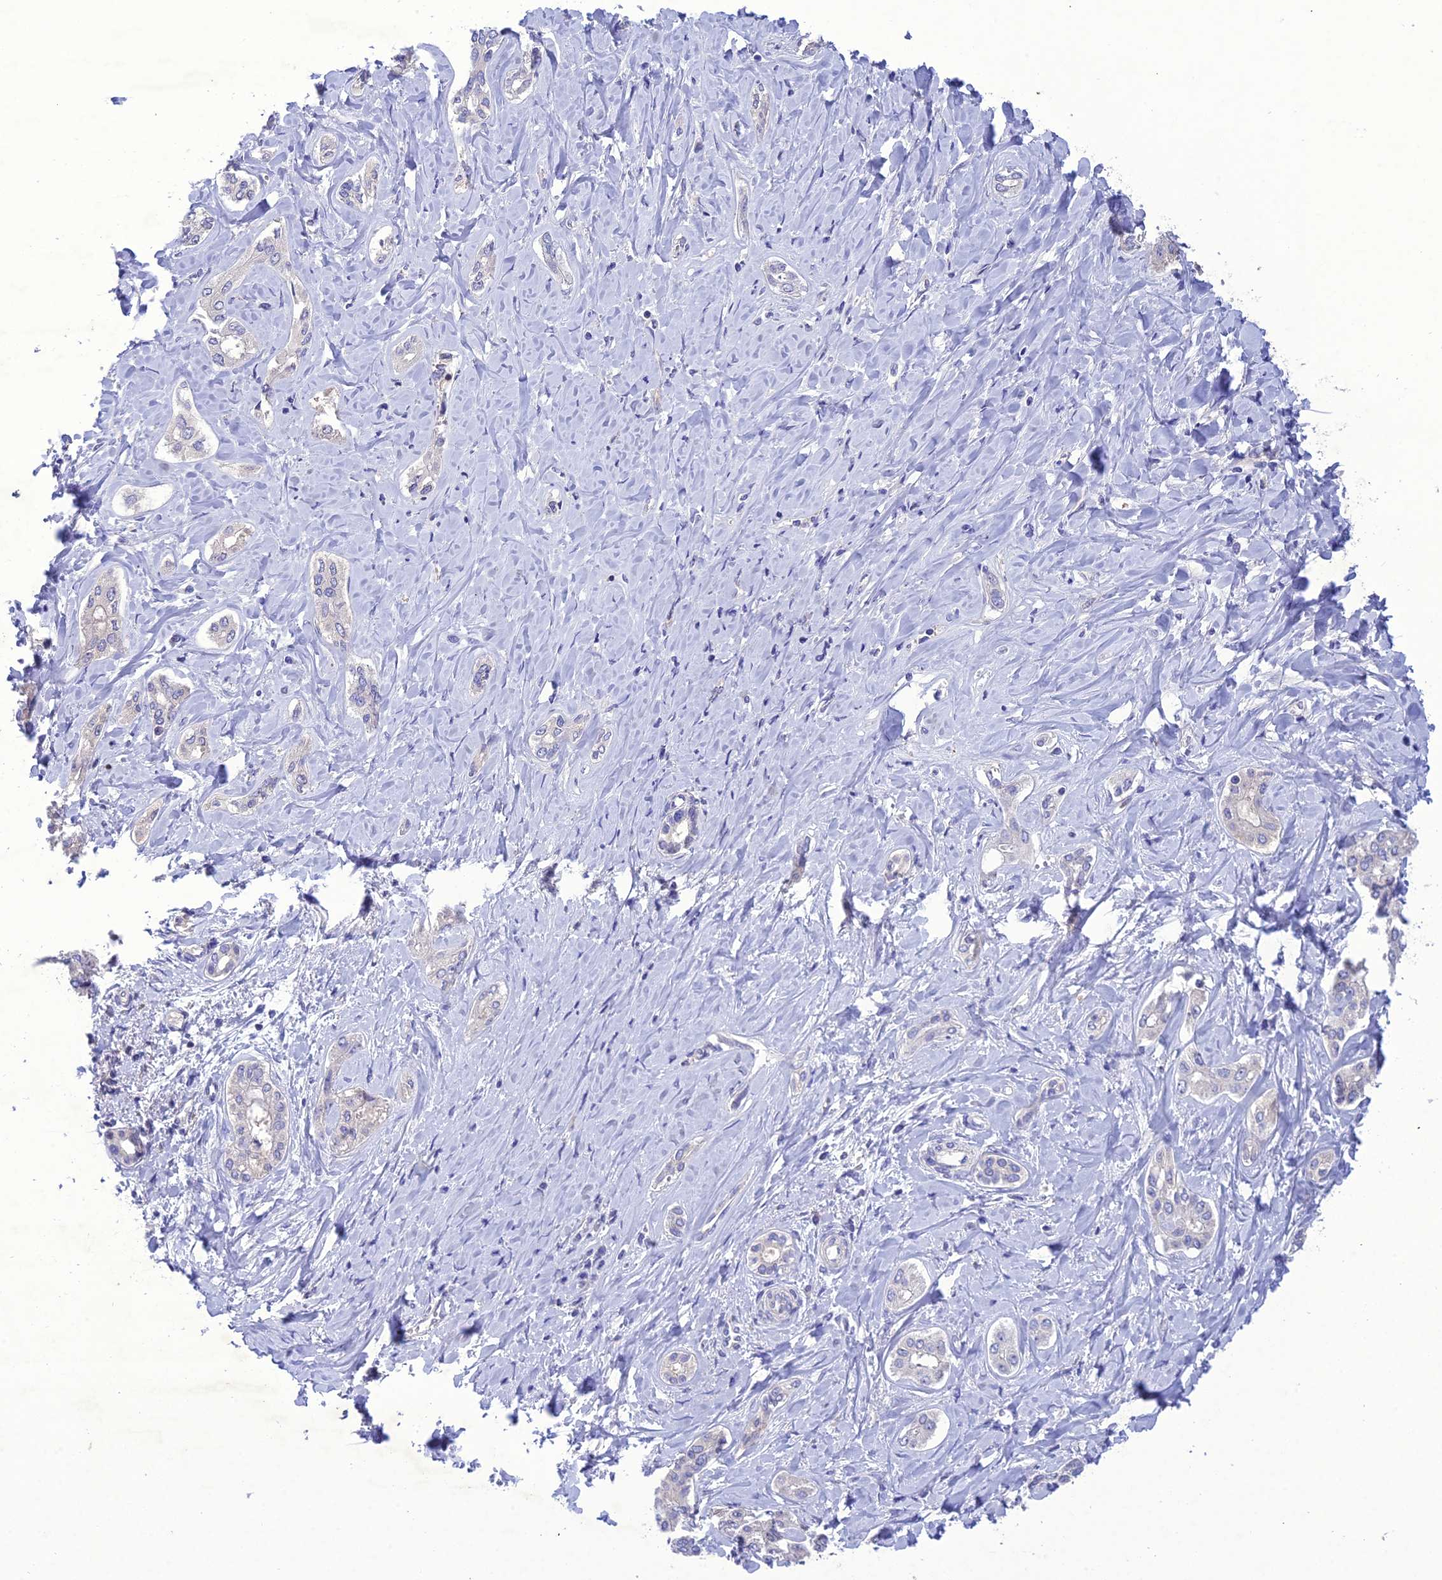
{"staining": {"intensity": "negative", "quantity": "none", "location": "none"}, "tissue": "liver cancer", "cell_type": "Tumor cells", "image_type": "cancer", "snomed": [{"axis": "morphology", "description": "Cholangiocarcinoma"}, {"axis": "topography", "description": "Liver"}], "caption": "This is an immunohistochemistry histopathology image of liver cancer. There is no positivity in tumor cells.", "gene": "SNX24", "patient": {"sex": "female", "age": 77}}